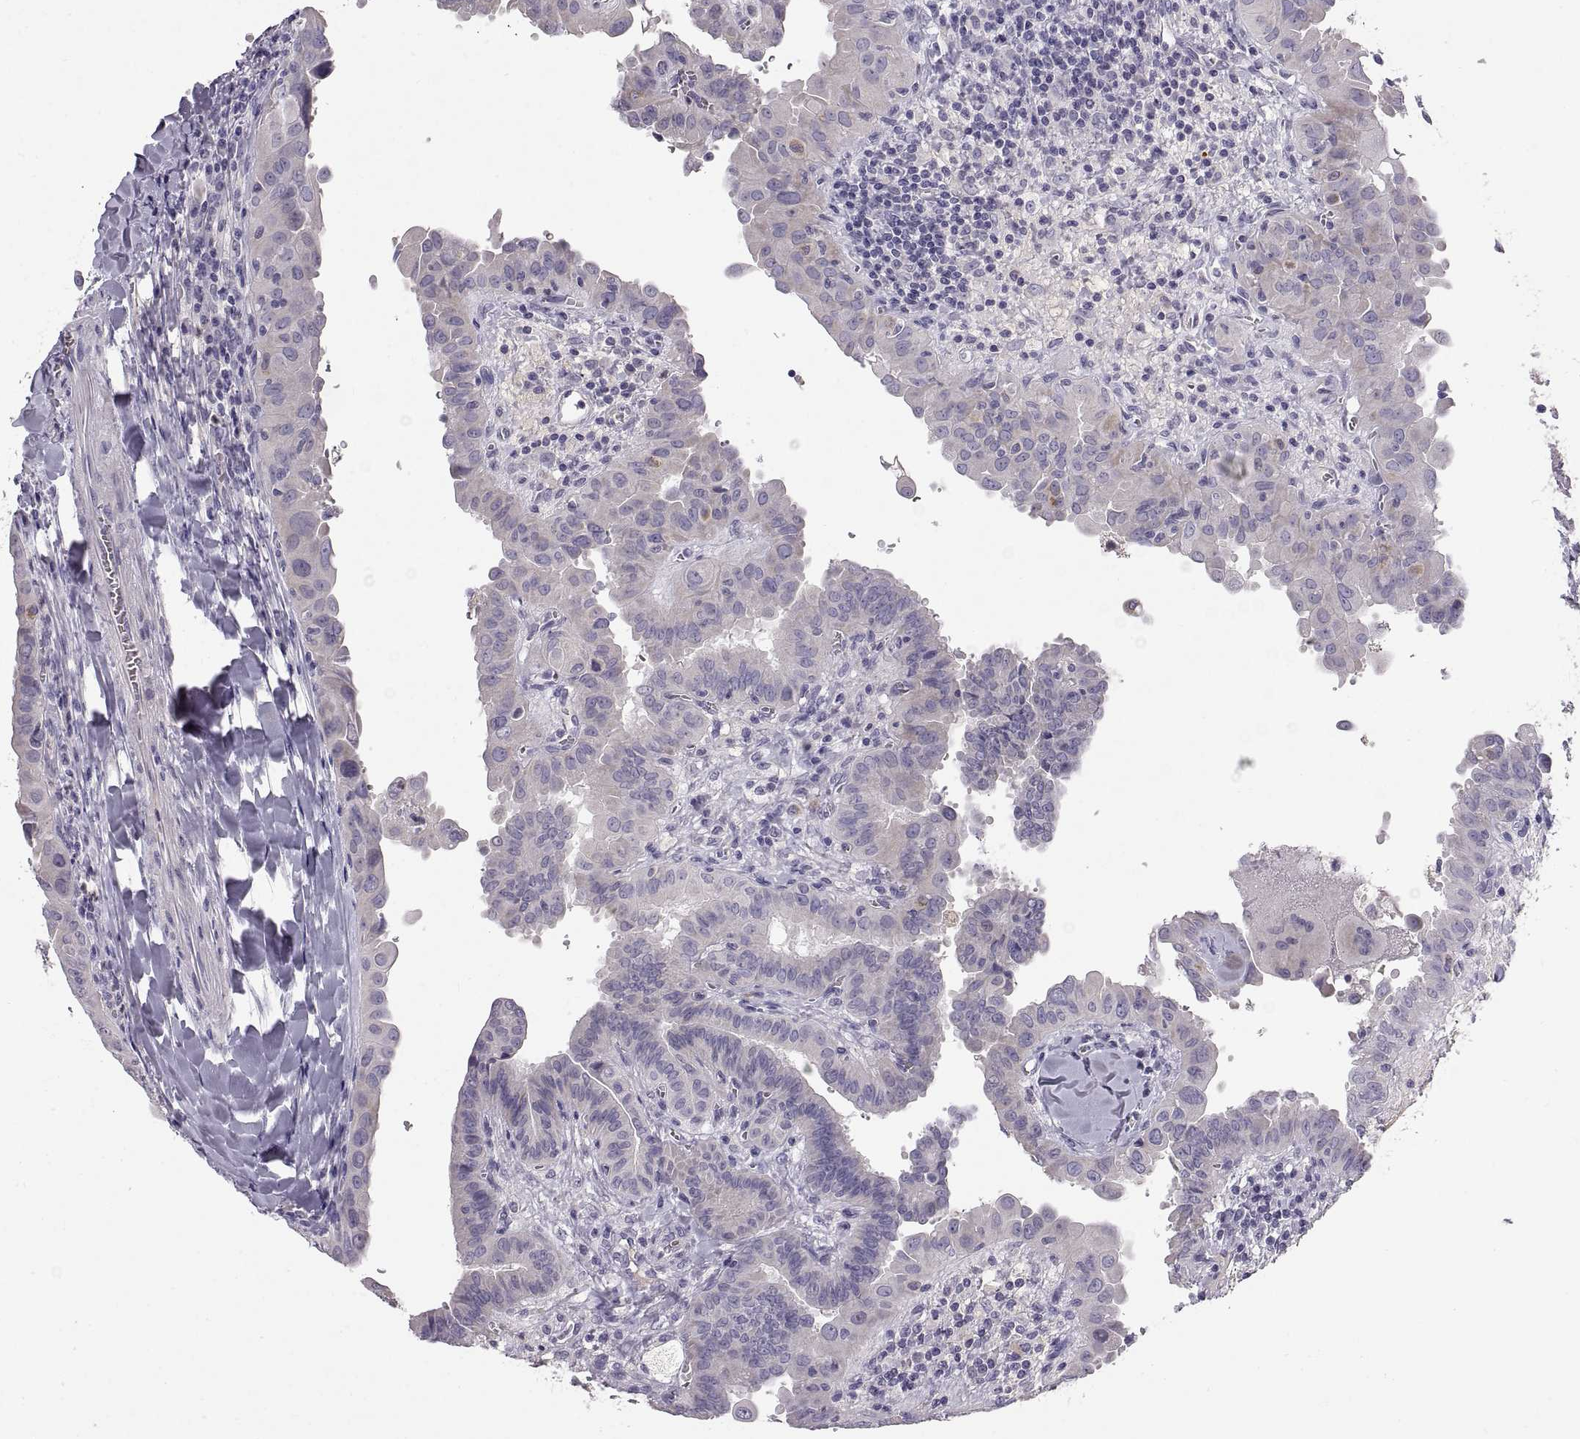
{"staining": {"intensity": "negative", "quantity": "none", "location": "none"}, "tissue": "thyroid cancer", "cell_type": "Tumor cells", "image_type": "cancer", "snomed": [{"axis": "morphology", "description": "Papillary adenocarcinoma, NOS"}, {"axis": "topography", "description": "Thyroid gland"}], "caption": "This photomicrograph is of thyroid cancer (papillary adenocarcinoma) stained with immunohistochemistry to label a protein in brown with the nuclei are counter-stained blue. There is no positivity in tumor cells.", "gene": "ADAM32", "patient": {"sex": "female", "age": 37}}